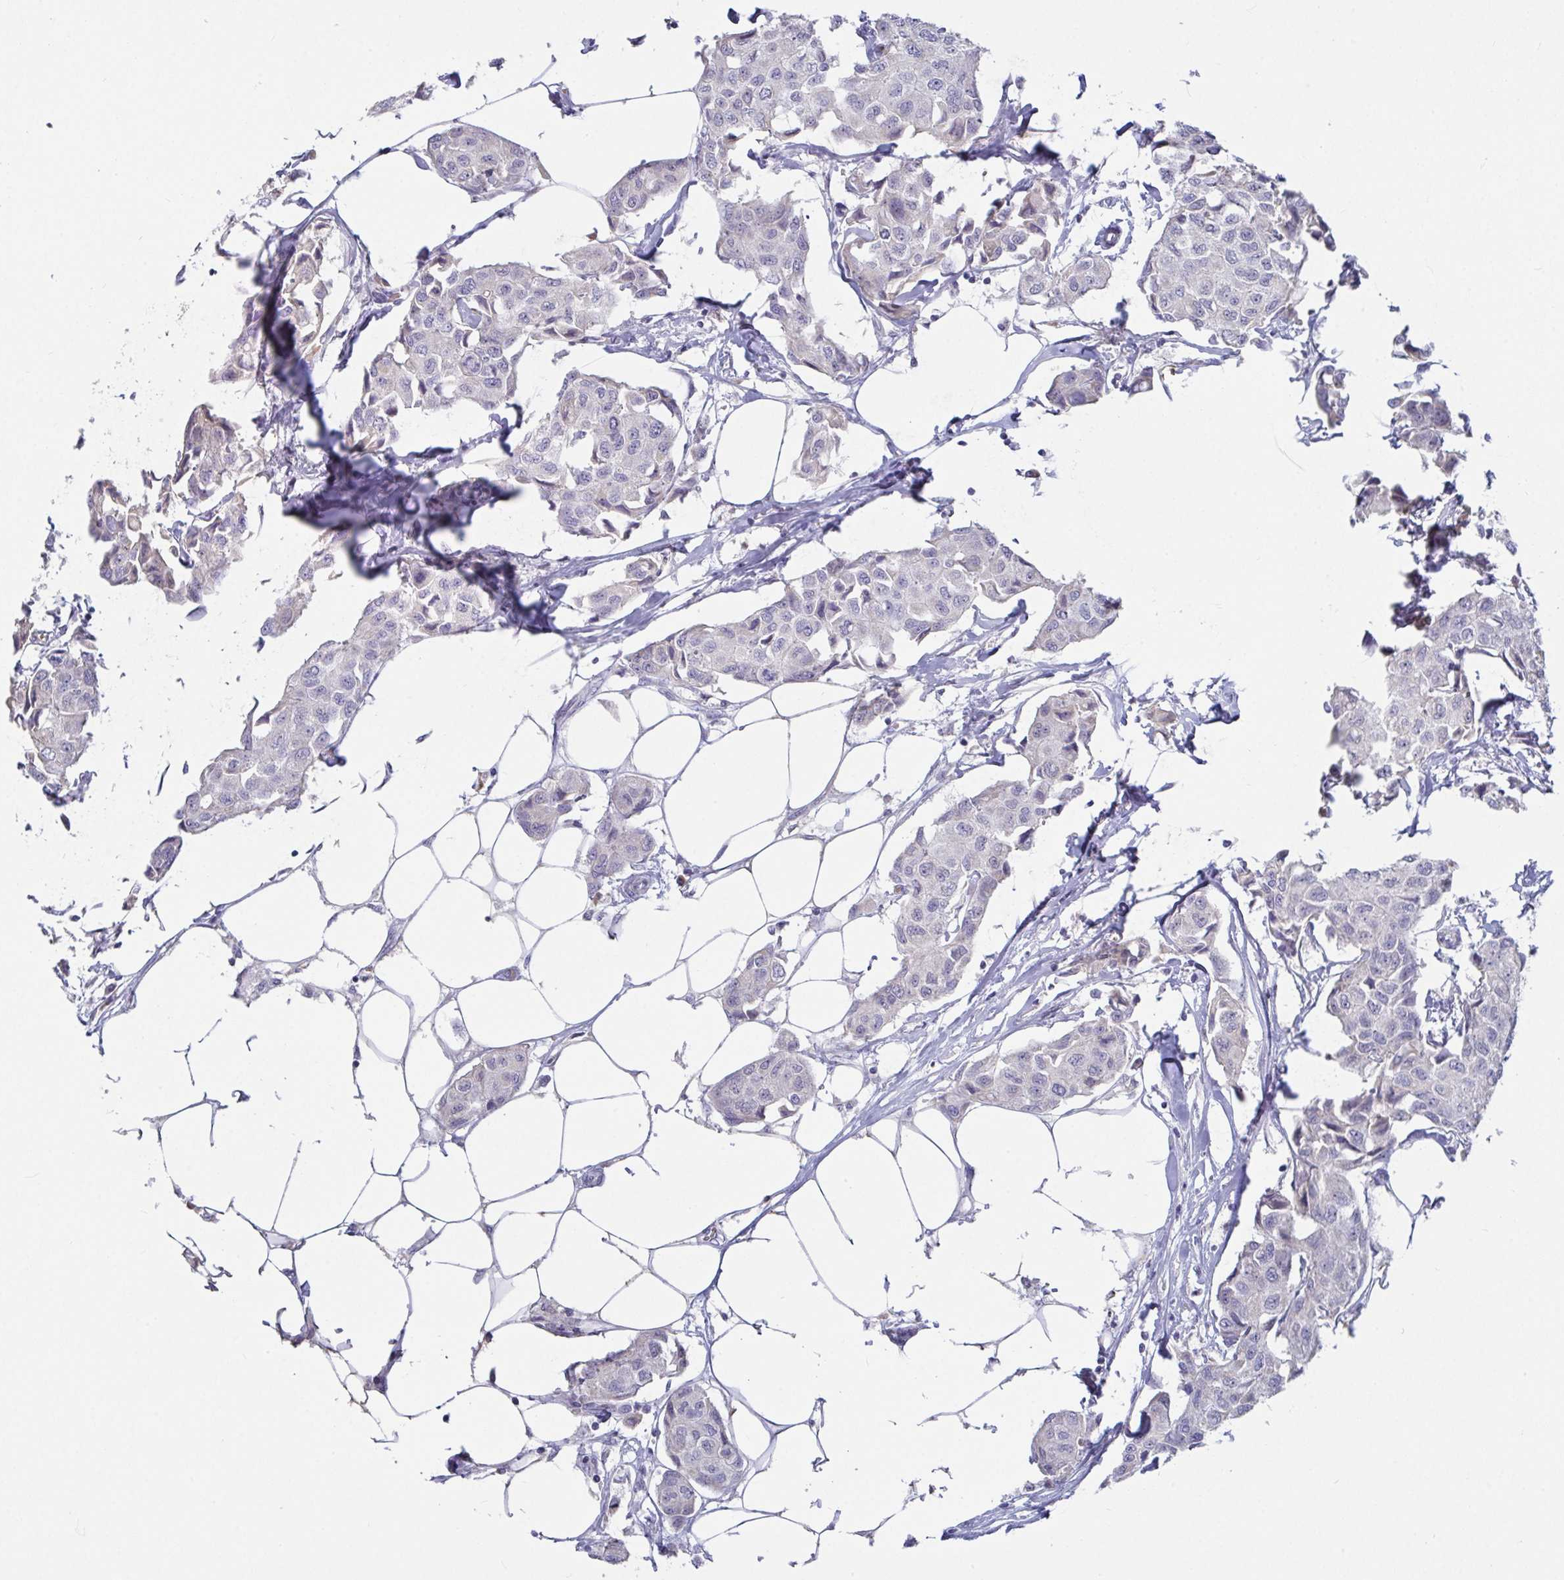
{"staining": {"intensity": "negative", "quantity": "none", "location": "none"}, "tissue": "breast cancer", "cell_type": "Tumor cells", "image_type": "cancer", "snomed": [{"axis": "morphology", "description": "Duct carcinoma"}, {"axis": "topography", "description": "Breast"}, {"axis": "topography", "description": "Lymph node"}], "caption": "This histopathology image is of breast cancer stained with immunohistochemistry to label a protein in brown with the nuclei are counter-stained blue. There is no positivity in tumor cells.", "gene": "MYC", "patient": {"sex": "female", "age": 80}}